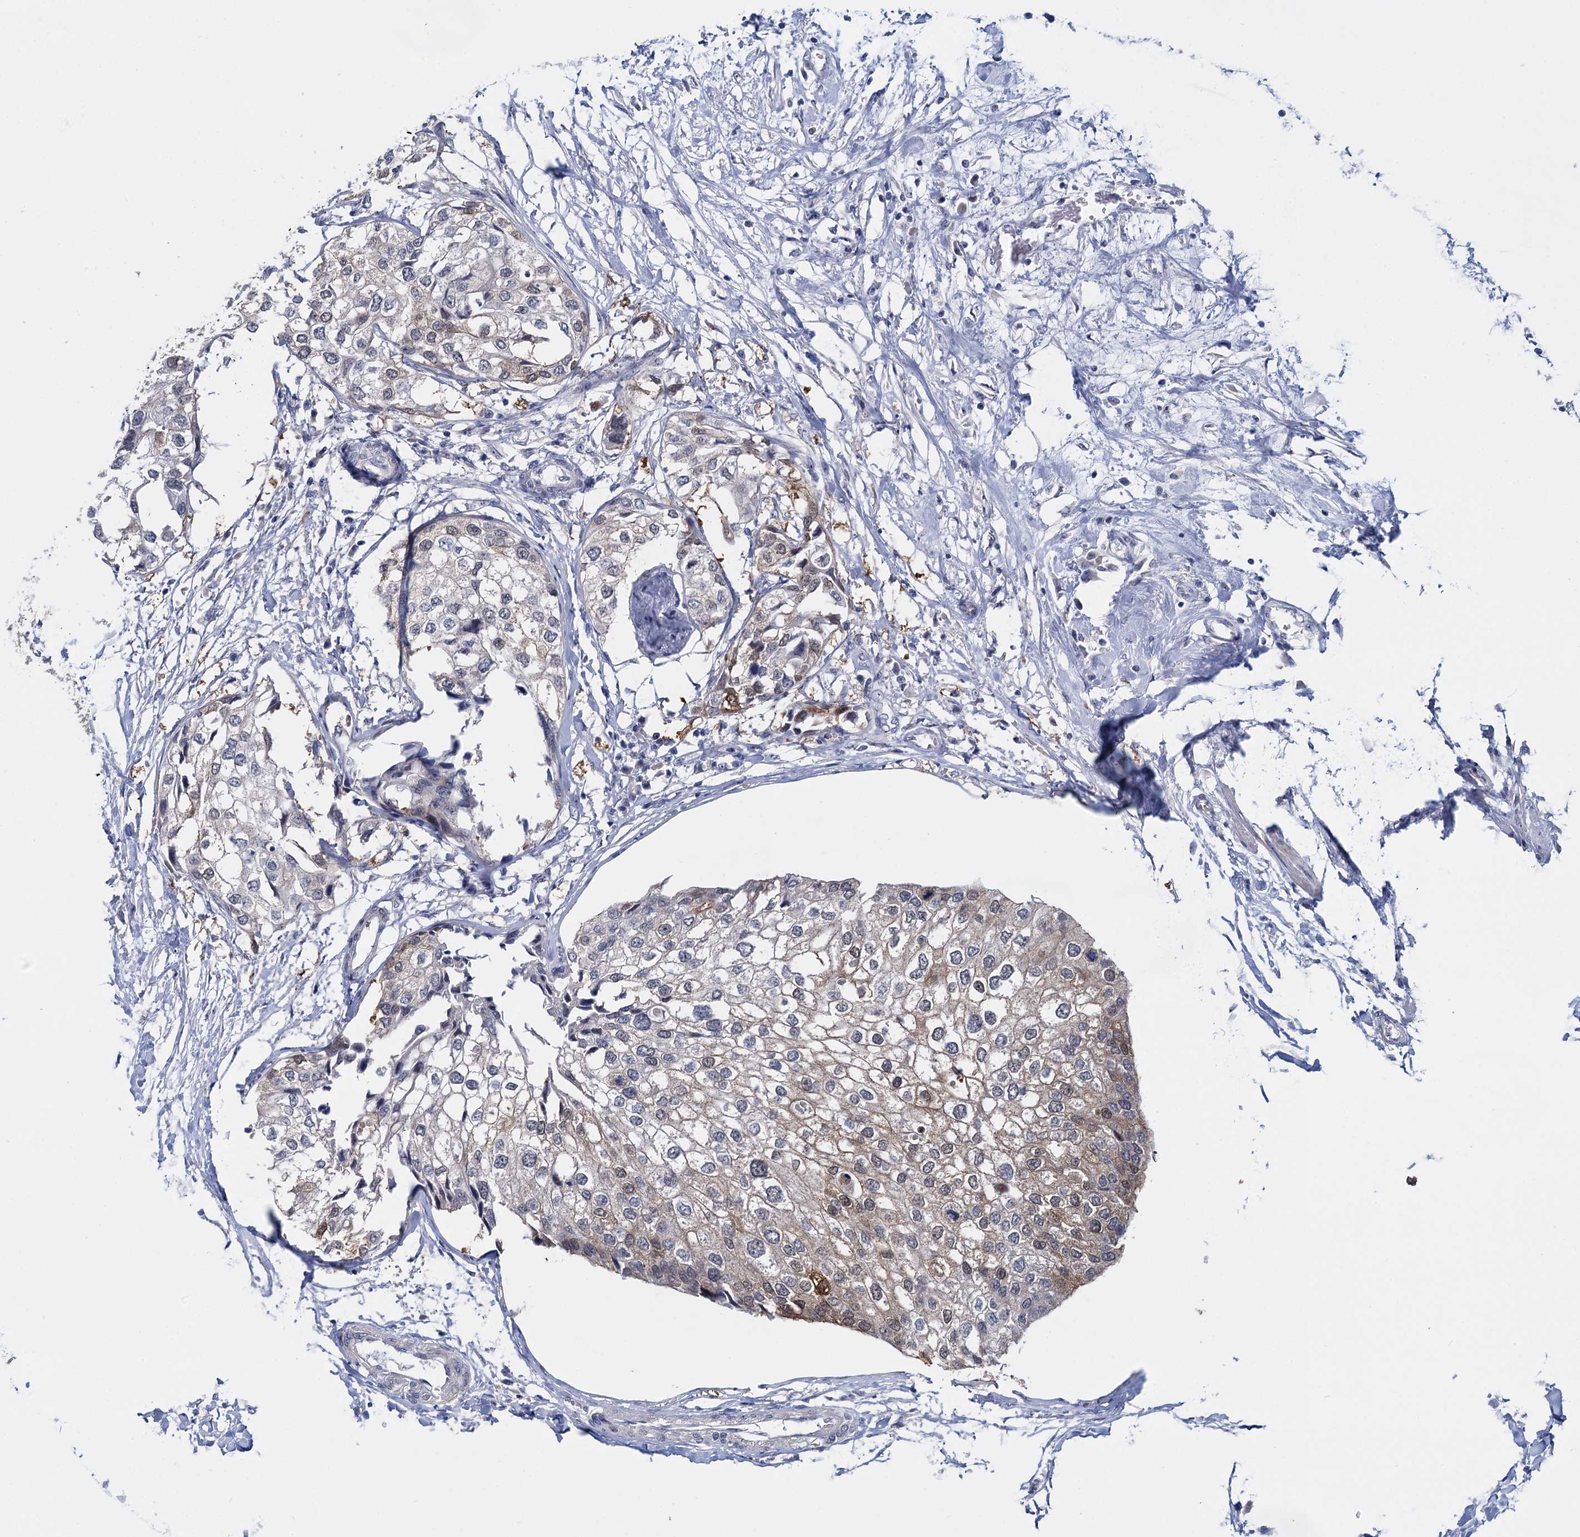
{"staining": {"intensity": "weak", "quantity": "<25%", "location": "cytoplasmic/membranous"}, "tissue": "urothelial cancer", "cell_type": "Tumor cells", "image_type": "cancer", "snomed": [{"axis": "morphology", "description": "Urothelial carcinoma, High grade"}, {"axis": "topography", "description": "Urinary bladder"}], "caption": "A micrograph of human urothelial carcinoma (high-grade) is negative for staining in tumor cells.", "gene": "SFN", "patient": {"sex": "male", "age": 64}}